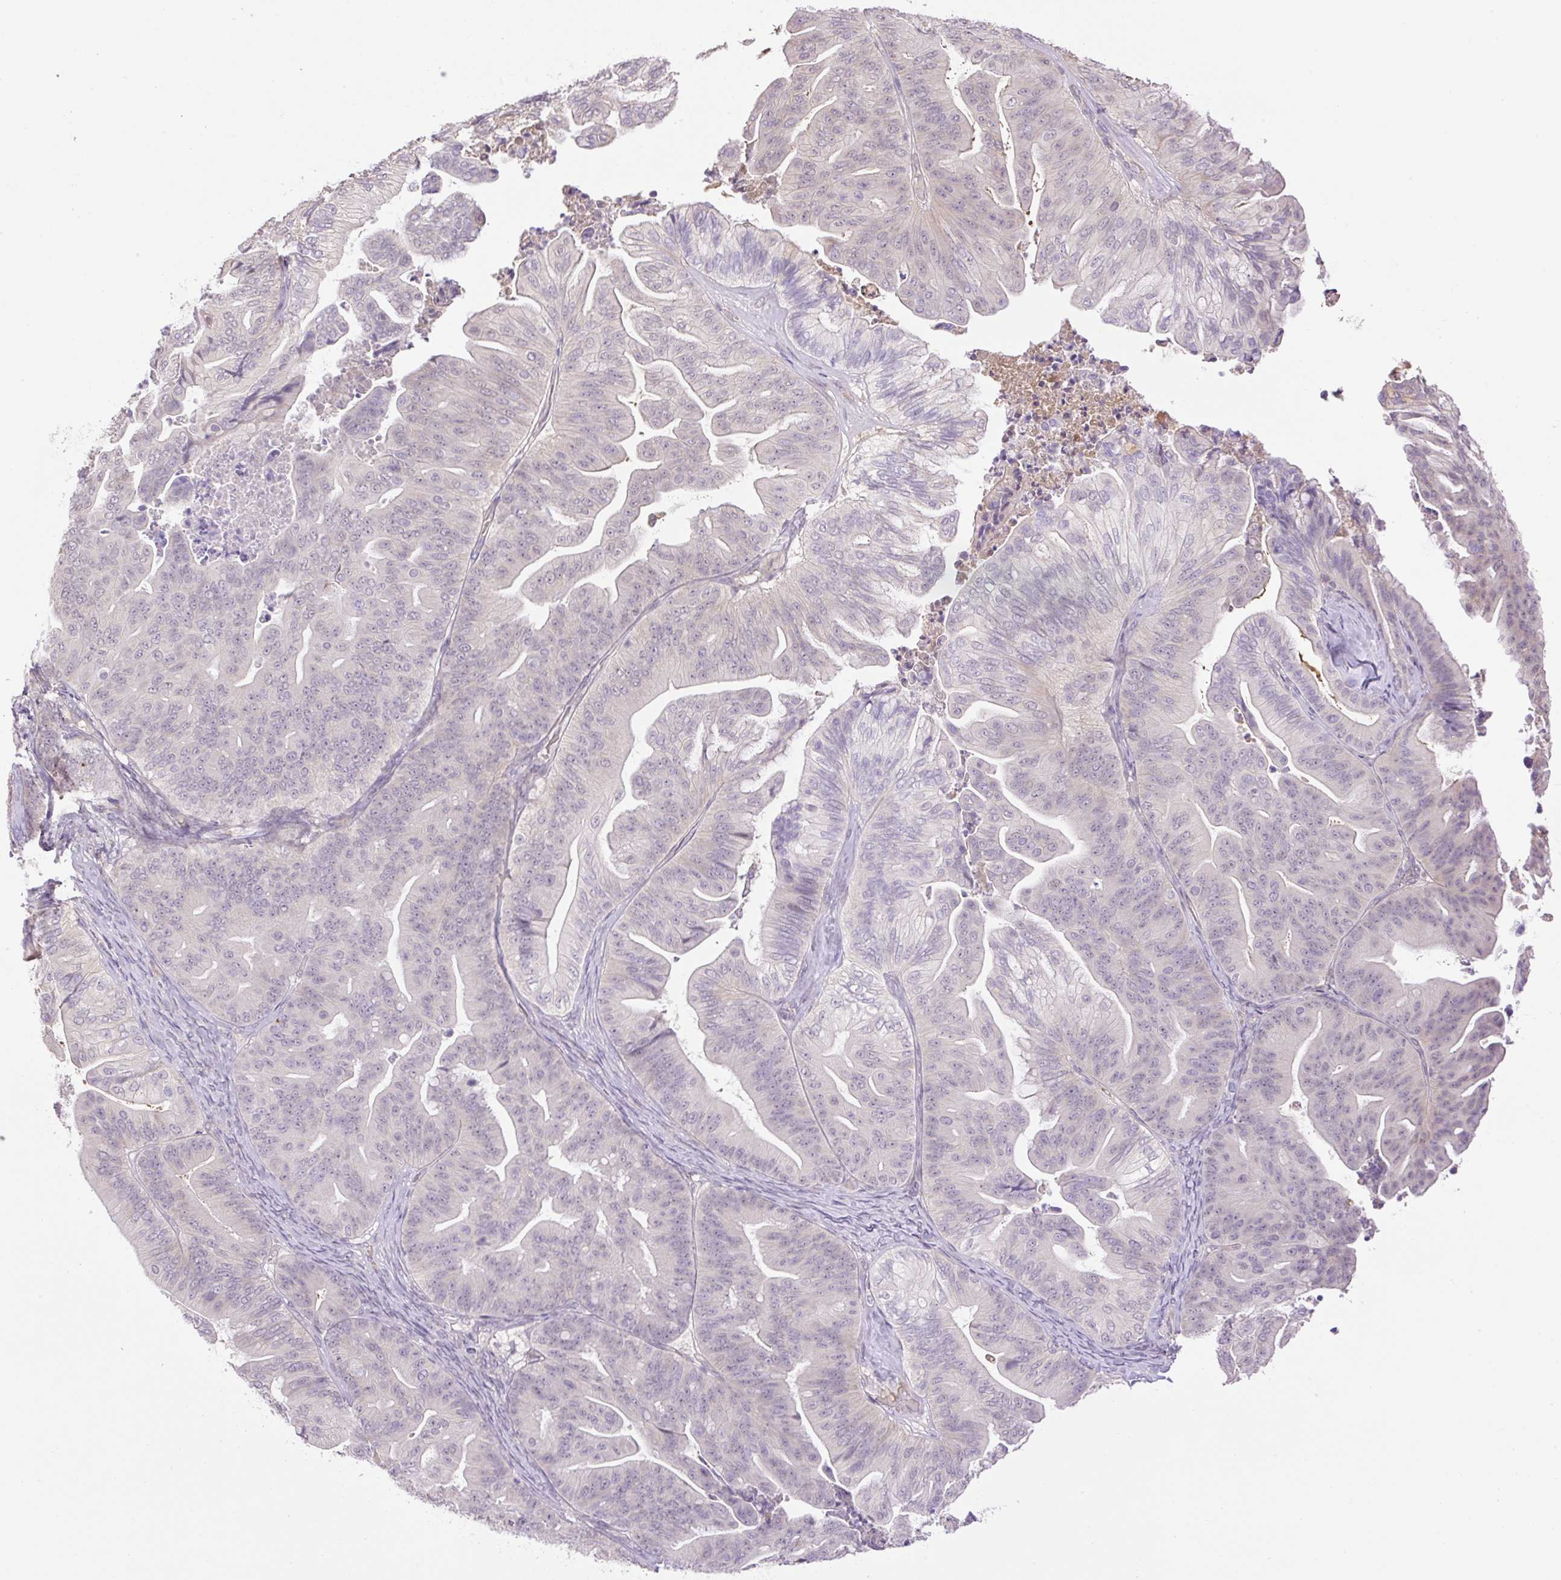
{"staining": {"intensity": "negative", "quantity": "none", "location": "none"}, "tissue": "ovarian cancer", "cell_type": "Tumor cells", "image_type": "cancer", "snomed": [{"axis": "morphology", "description": "Cystadenocarcinoma, mucinous, NOS"}, {"axis": "topography", "description": "Ovary"}], "caption": "Micrograph shows no protein positivity in tumor cells of ovarian mucinous cystadenocarcinoma tissue.", "gene": "HABP4", "patient": {"sex": "female", "age": 67}}